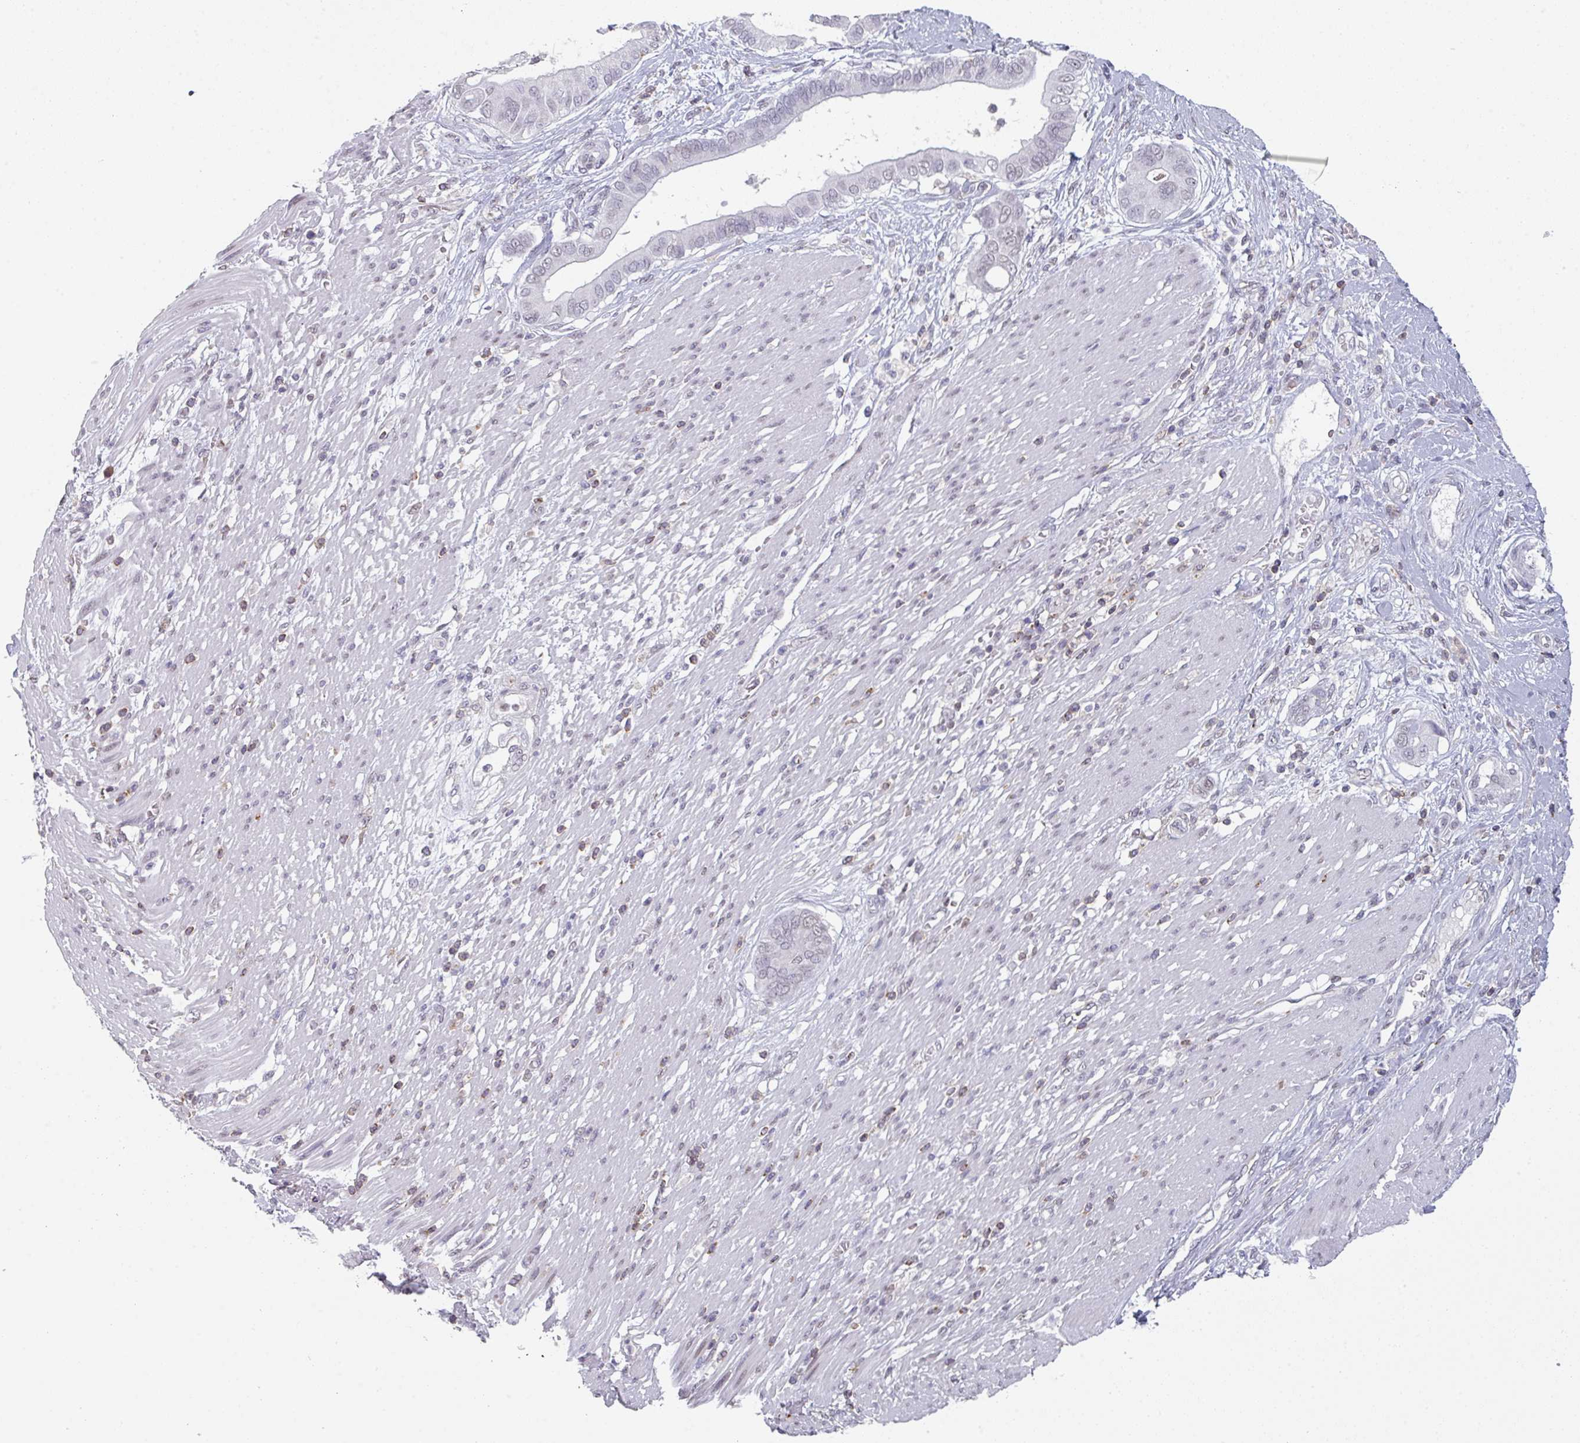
{"staining": {"intensity": "negative", "quantity": "none", "location": "none"}, "tissue": "pancreatic cancer", "cell_type": "Tumor cells", "image_type": "cancer", "snomed": [{"axis": "morphology", "description": "Adenocarcinoma, NOS"}, {"axis": "topography", "description": "Pancreas"}], "caption": "The photomicrograph reveals no significant expression in tumor cells of pancreatic cancer.", "gene": "RASAL3", "patient": {"sex": "male", "age": 68}}